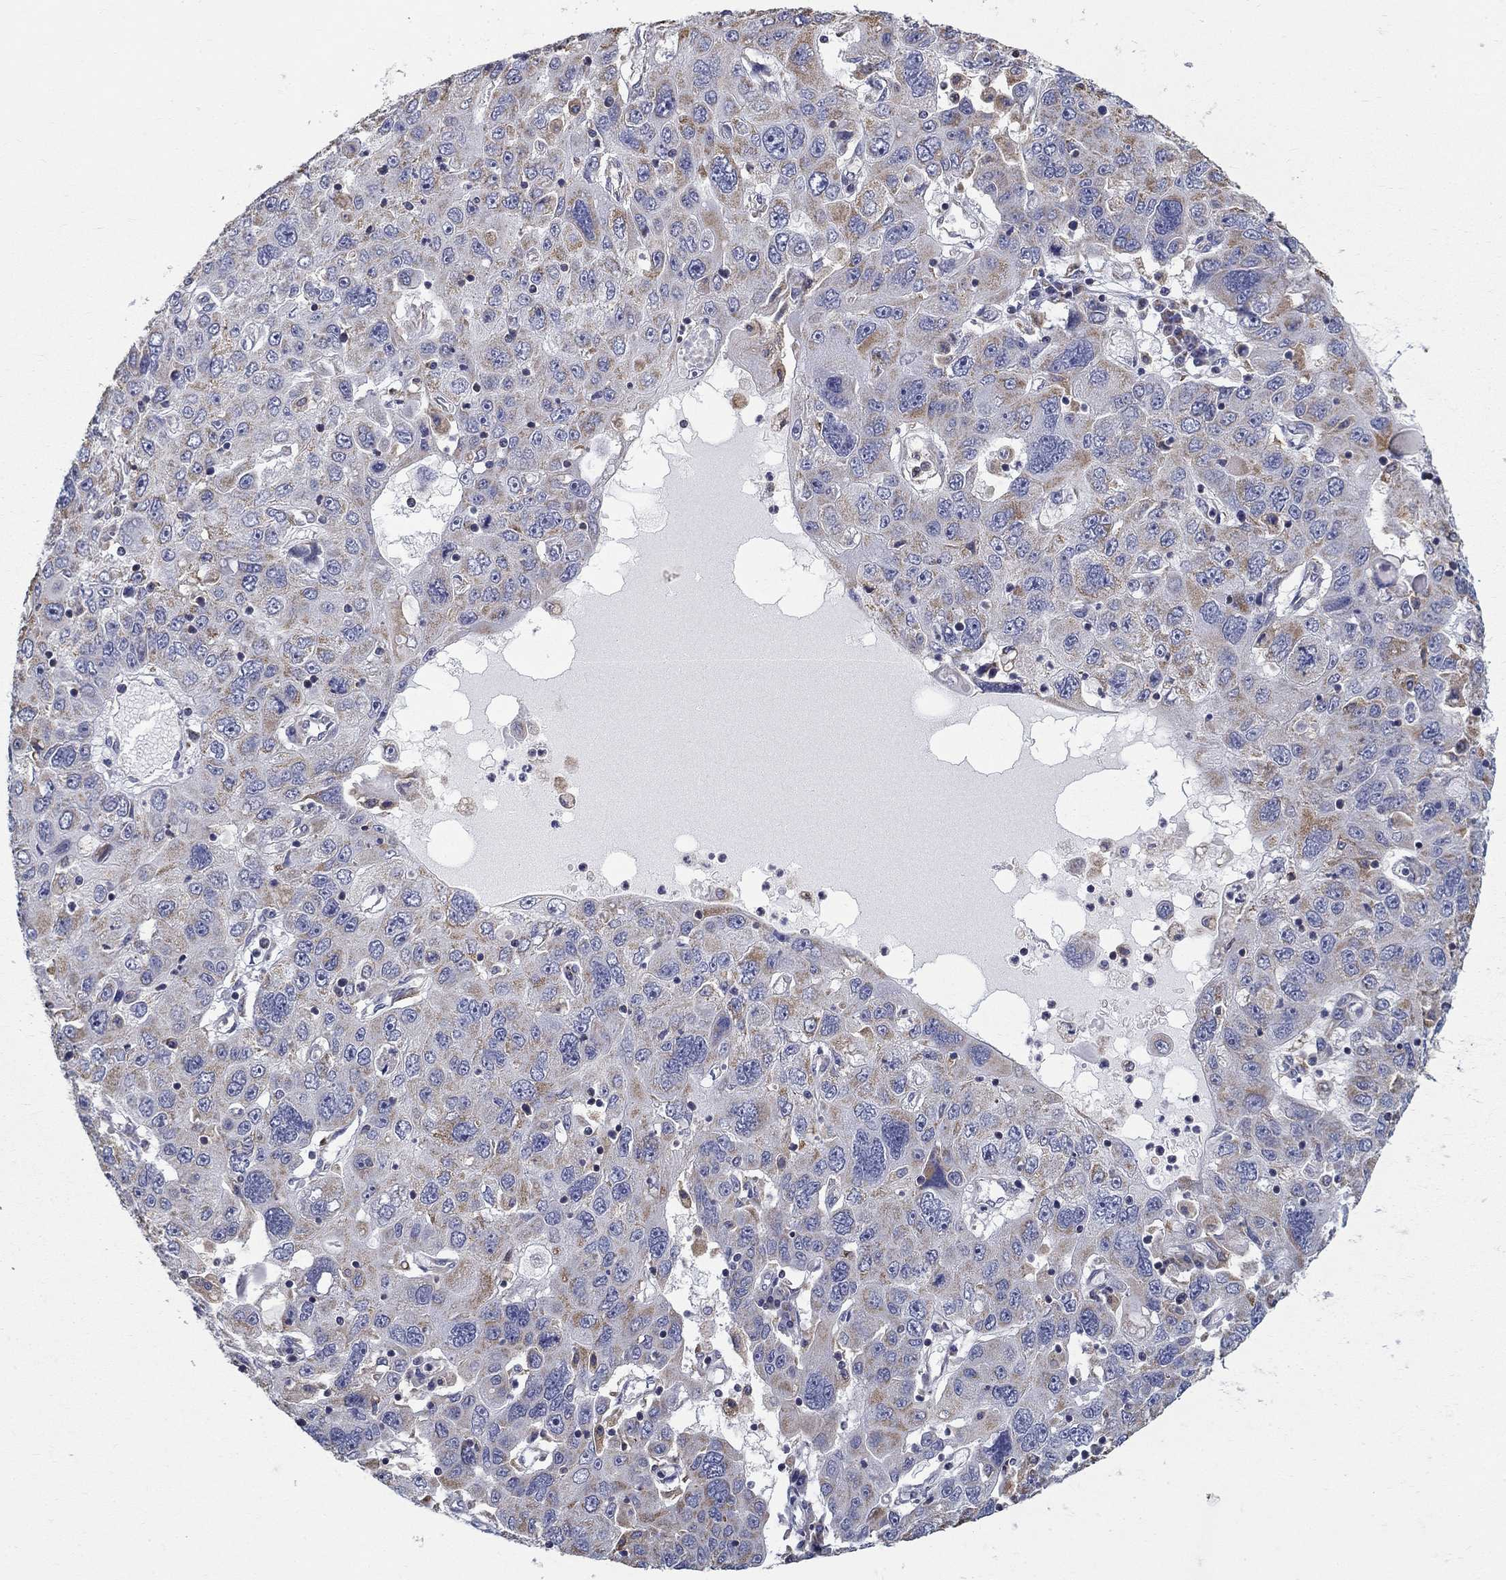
{"staining": {"intensity": "moderate", "quantity": "<25%", "location": "cytoplasmic/membranous"}, "tissue": "stomach cancer", "cell_type": "Tumor cells", "image_type": "cancer", "snomed": [{"axis": "morphology", "description": "Adenocarcinoma, NOS"}, {"axis": "topography", "description": "Stomach"}], "caption": "High-magnification brightfield microscopy of stomach cancer (adenocarcinoma) stained with DAB (3,3'-diaminobenzidine) (brown) and counterstained with hematoxylin (blue). tumor cells exhibit moderate cytoplasmic/membranous positivity is identified in about<25% of cells. Nuclei are stained in blue.", "gene": "NME5", "patient": {"sex": "male", "age": 56}}